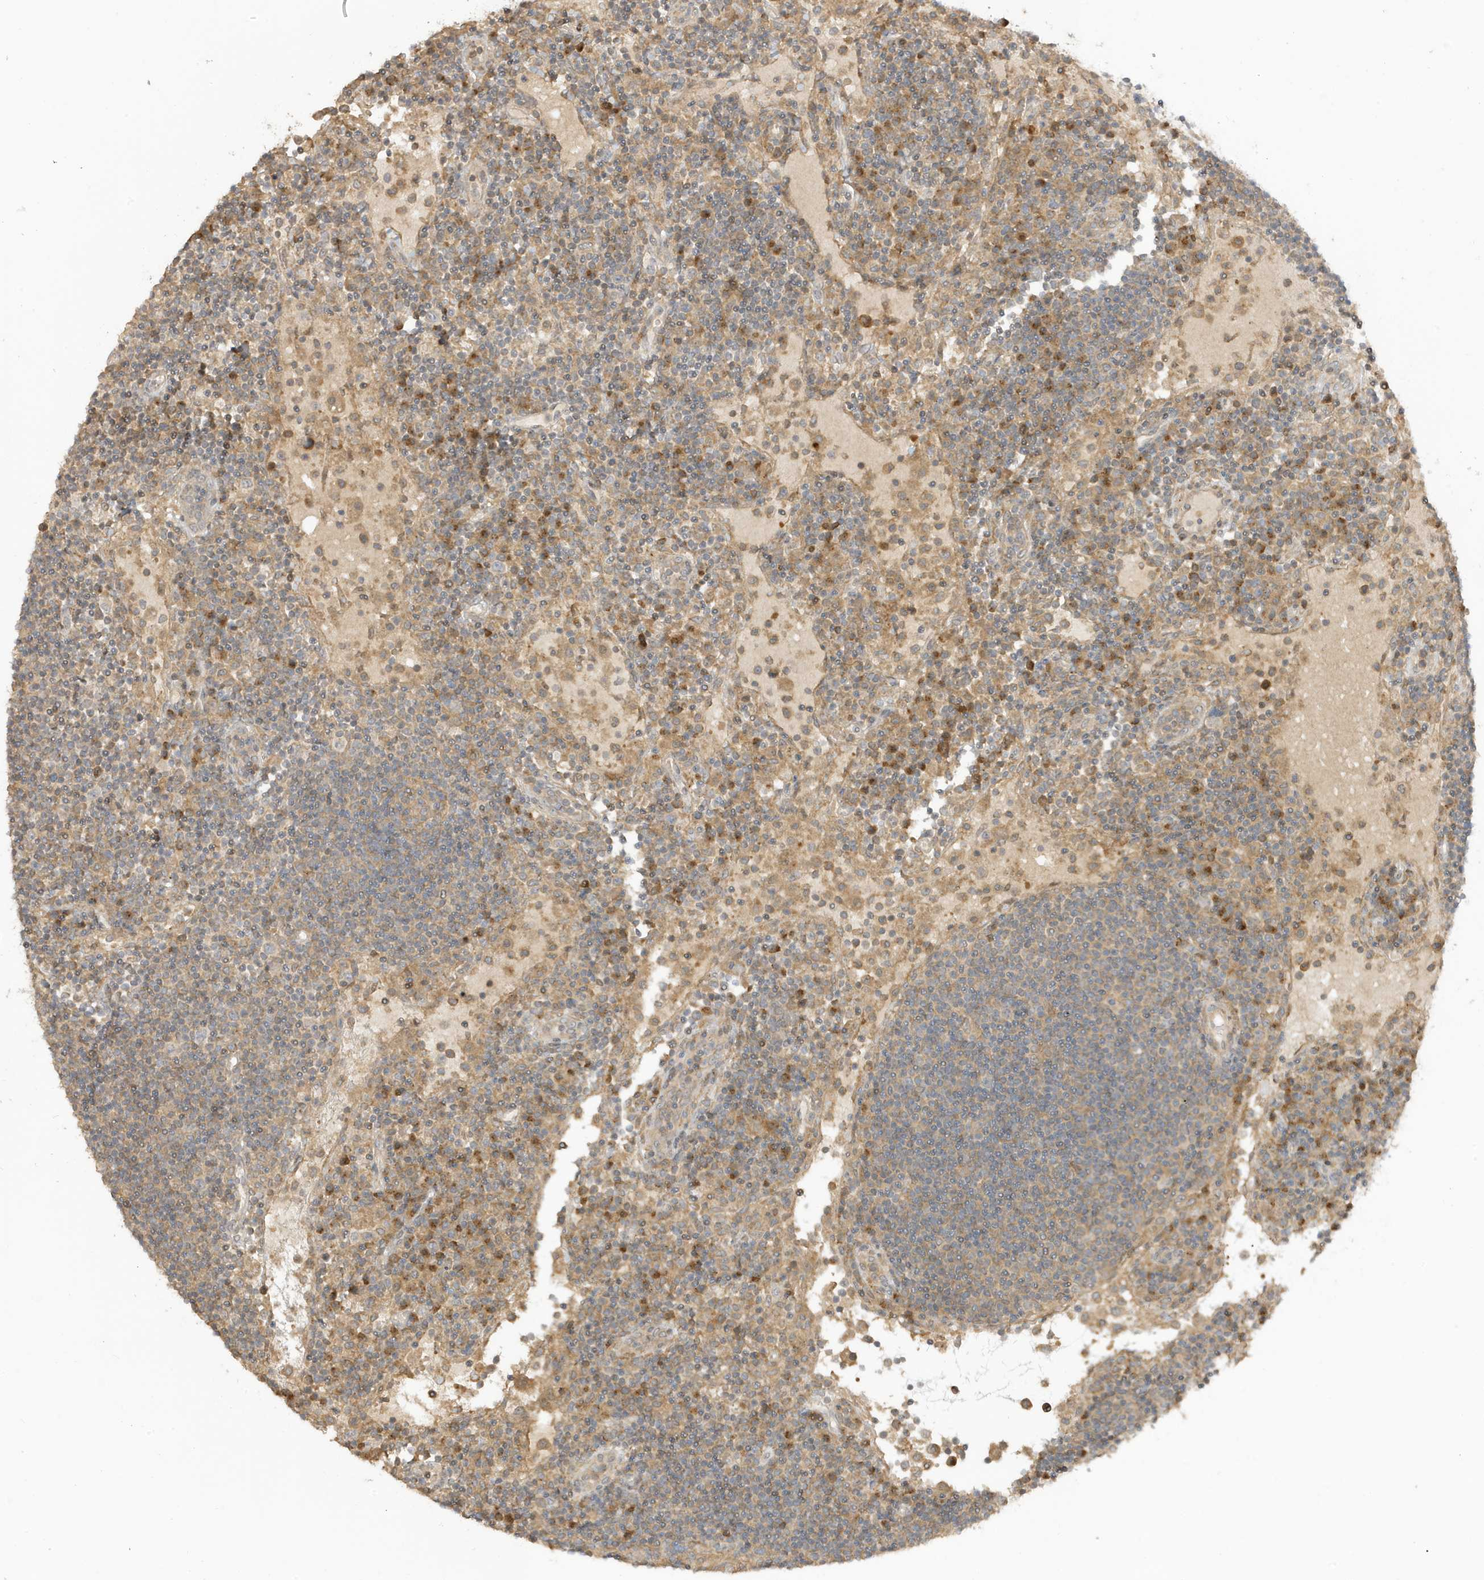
{"staining": {"intensity": "moderate", "quantity": "<25%", "location": "cytoplasmic/membranous"}, "tissue": "lymph node", "cell_type": "Non-germinal center cells", "image_type": "normal", "snomed": [{"axis": "morphology", "description": "Normal tissue, NOS"}, {"axis": "topography", "description": "Lymph node"}], "caption": "Moderate cytoplasmic/membranous expression is identified in approximately <25% of non-germinal center cells in benign lymph node. Ihc stains the protein in brown and the nuclei are stained blue.", "gene": "TAB3", "patient": {"sex": "female", "age": 53}}